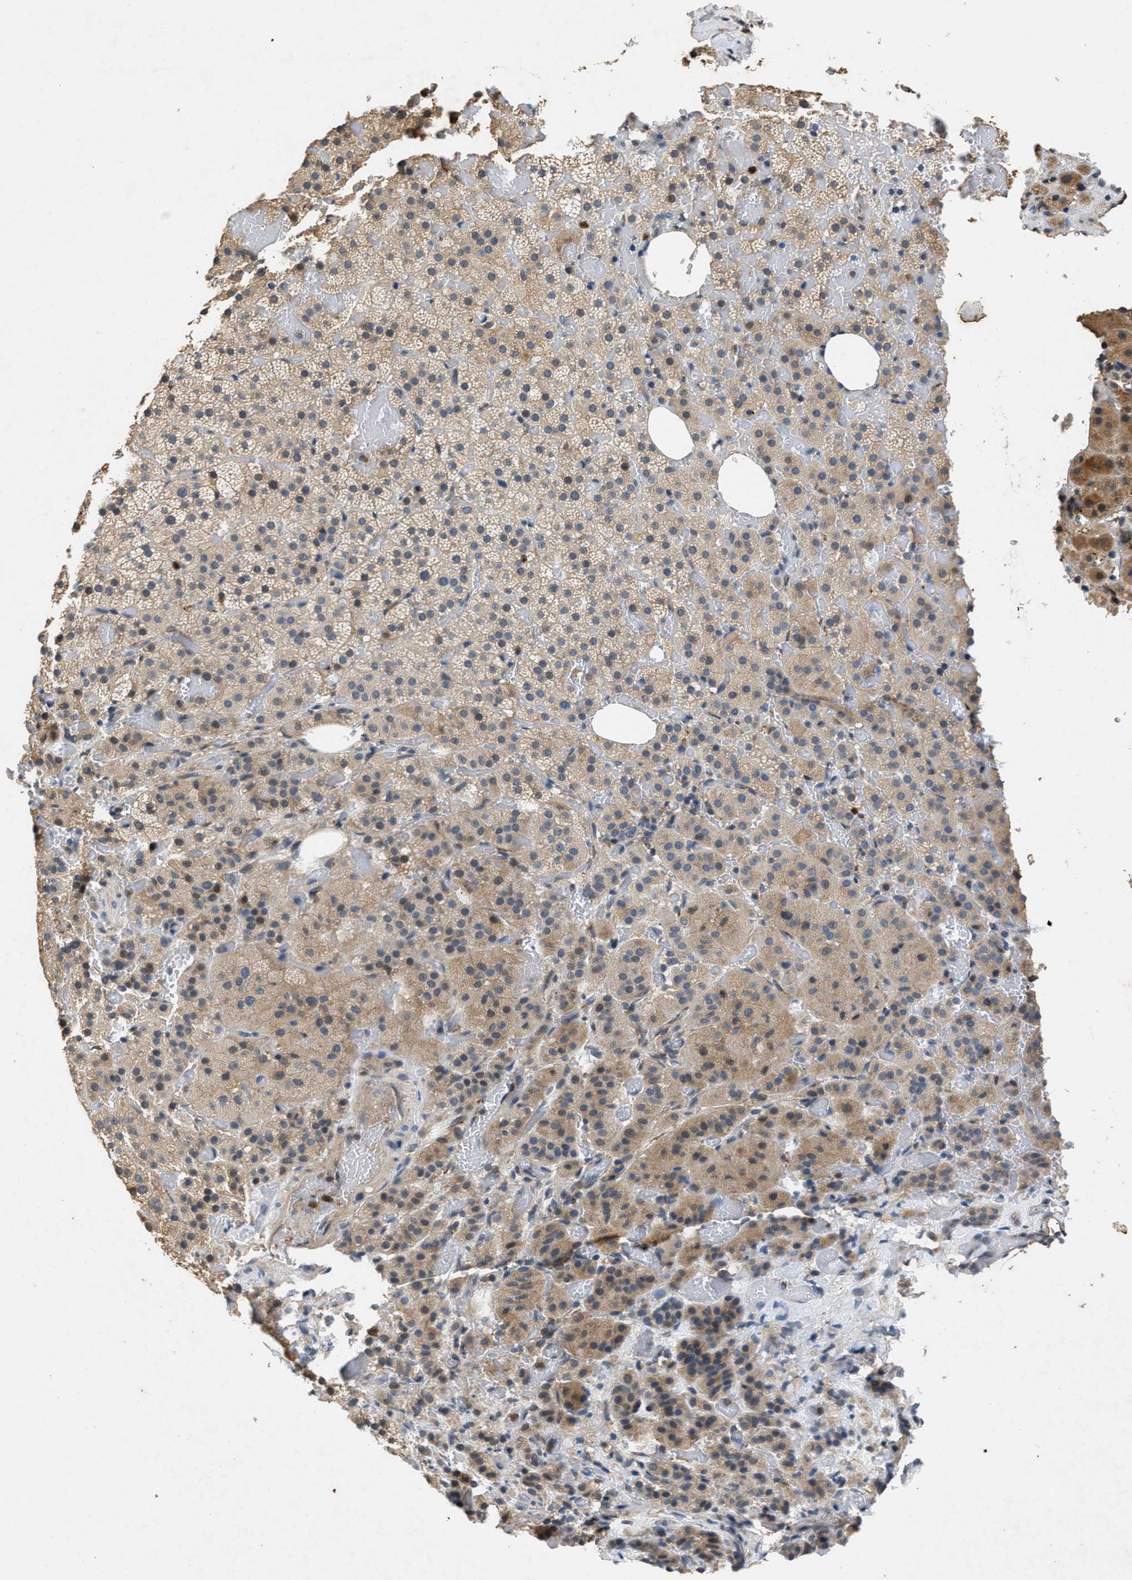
{"staining": {"intensity": "weak", "quantity": ">75%", "location": "cytoplasmic/membranous"}, "tissue": "adrenal gland", "cell_type": "Glandular cells", "image_type": "normal", "snomed": [{"axis": "morphology", "description": "Normal tissue, NOS"}, {"axis": "topography", "description": "Adrenal gland"}], "caption": "Immunohistochemical staining of benign adrenal gland exhibits >75% levels of weak cytoplasmic/membranous protein expression in about >75% of glandular cells.", "gene": "CHUK", "patient": {"sex": "female", "age": 59}}